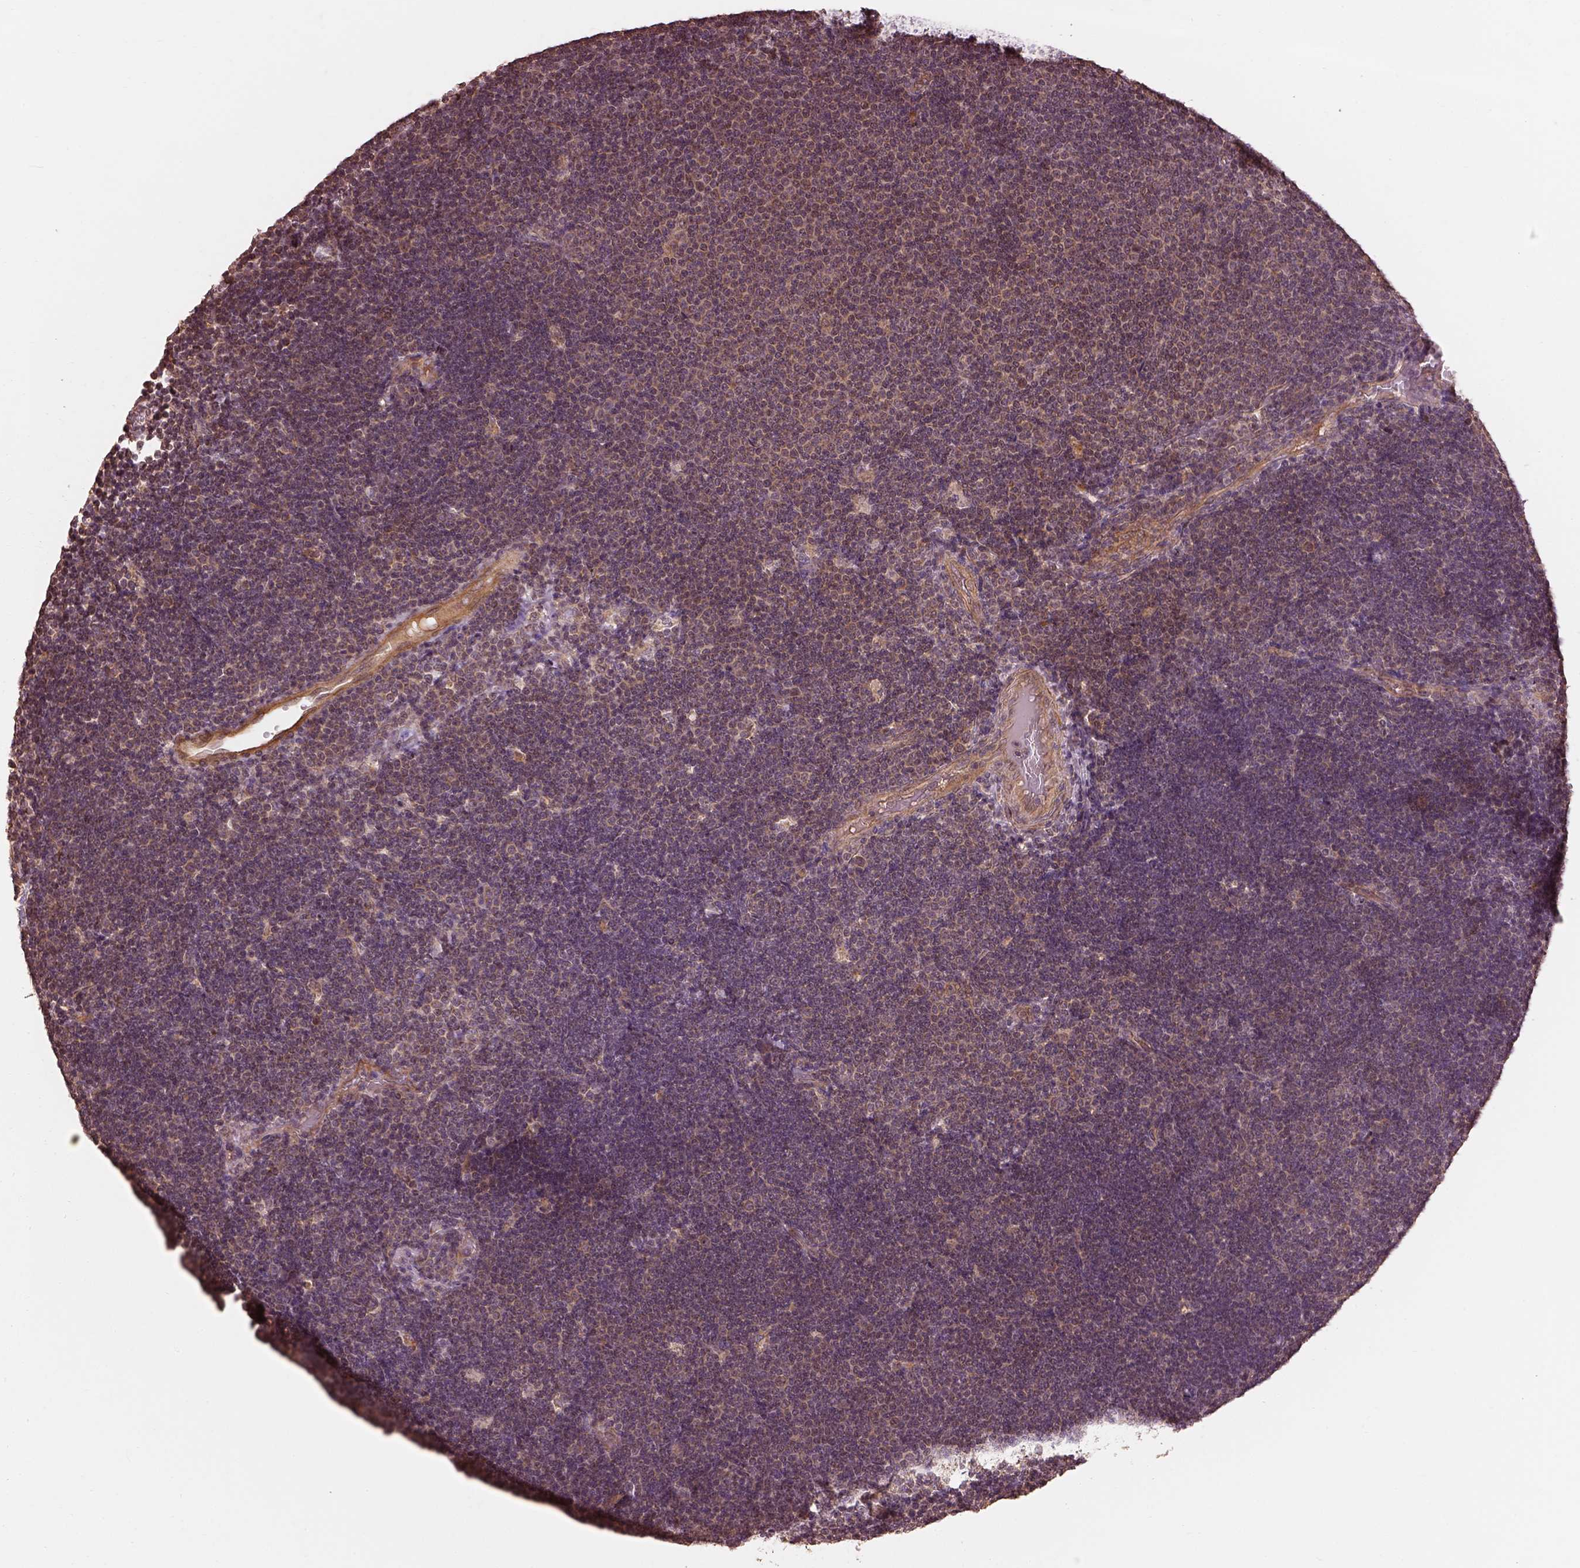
{"staining": {"intensity": "weak", "quantity": "<25%", "location": "cytoplasmic/membranous"}, "tissue": "lymphoma", "cell_type": "Tumor cells", "image_type": "cancer", "snomed": [{"axis": "morphology", "description": "Malignant lymphoma, non-Hodgkin's type, Low grade"}, {"axis": "topography", "description": "Brain"}], "caption": "Lymphoma was stained to show a protein in brown. There is no significant expression in tumor cells.", "gene": "METTL4", "patient": {"sex": "female", "age": 66}}